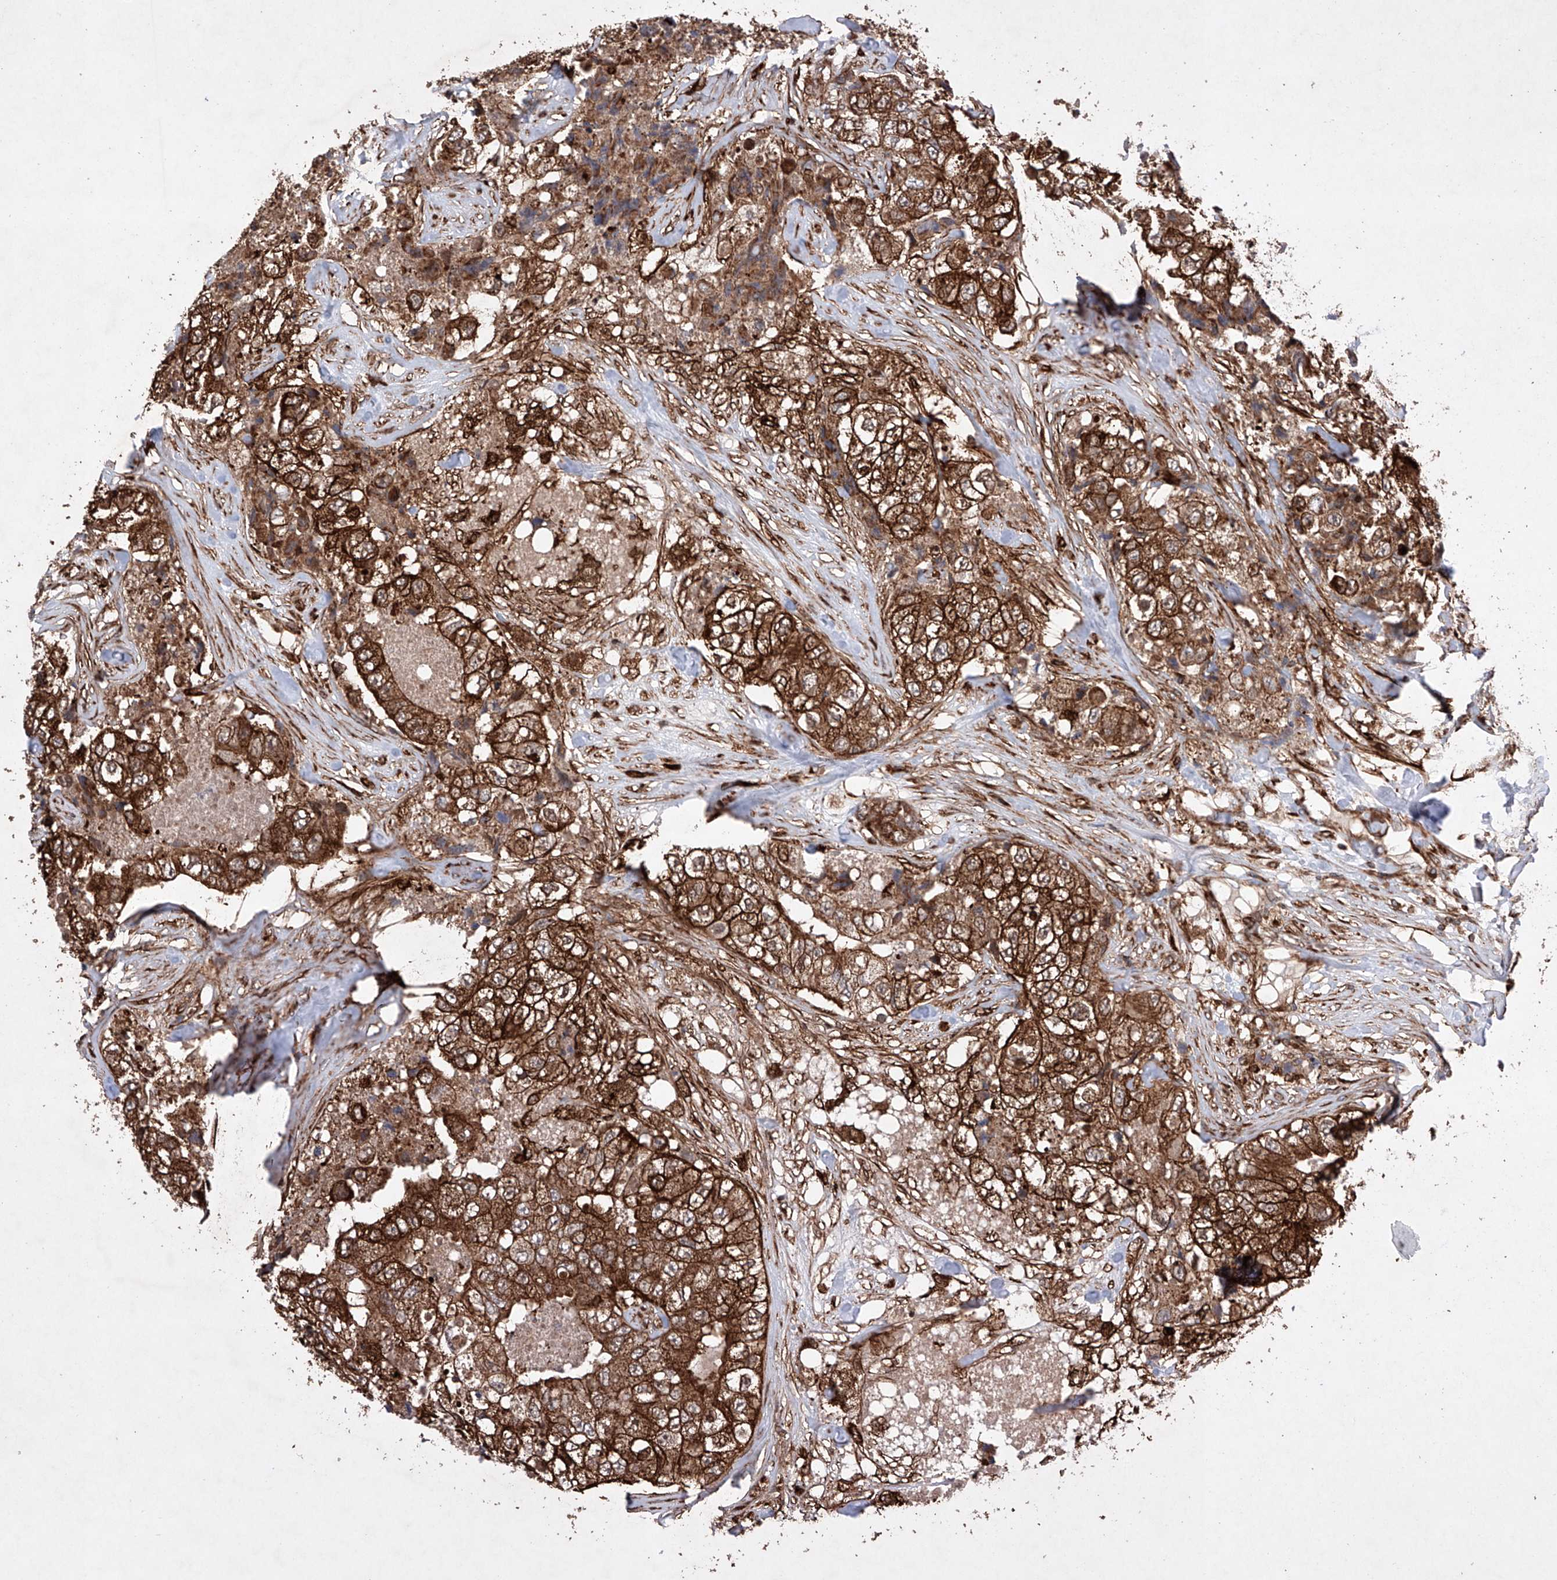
{"staining": {"intensity": "strong", "quantity": ">75%", "location": "cytoplasmic/membranous"}, "tissue": "breast cancer", "cell_type": "Tumor cells", "image_type": "cancer", "snomed": [{"axis": "morphology", "description": "Duct carcinoma"}, {"axis": "topography", "description": "Breast"}], "caption": "Tumor cells reveal high levels of strong cytoplasmic/membranous staining in about >75% of cells in infiltrating ductal carcinoma (breast).", "gene": "TIMM23", "patient": {"sex": "female", "age": 62}}